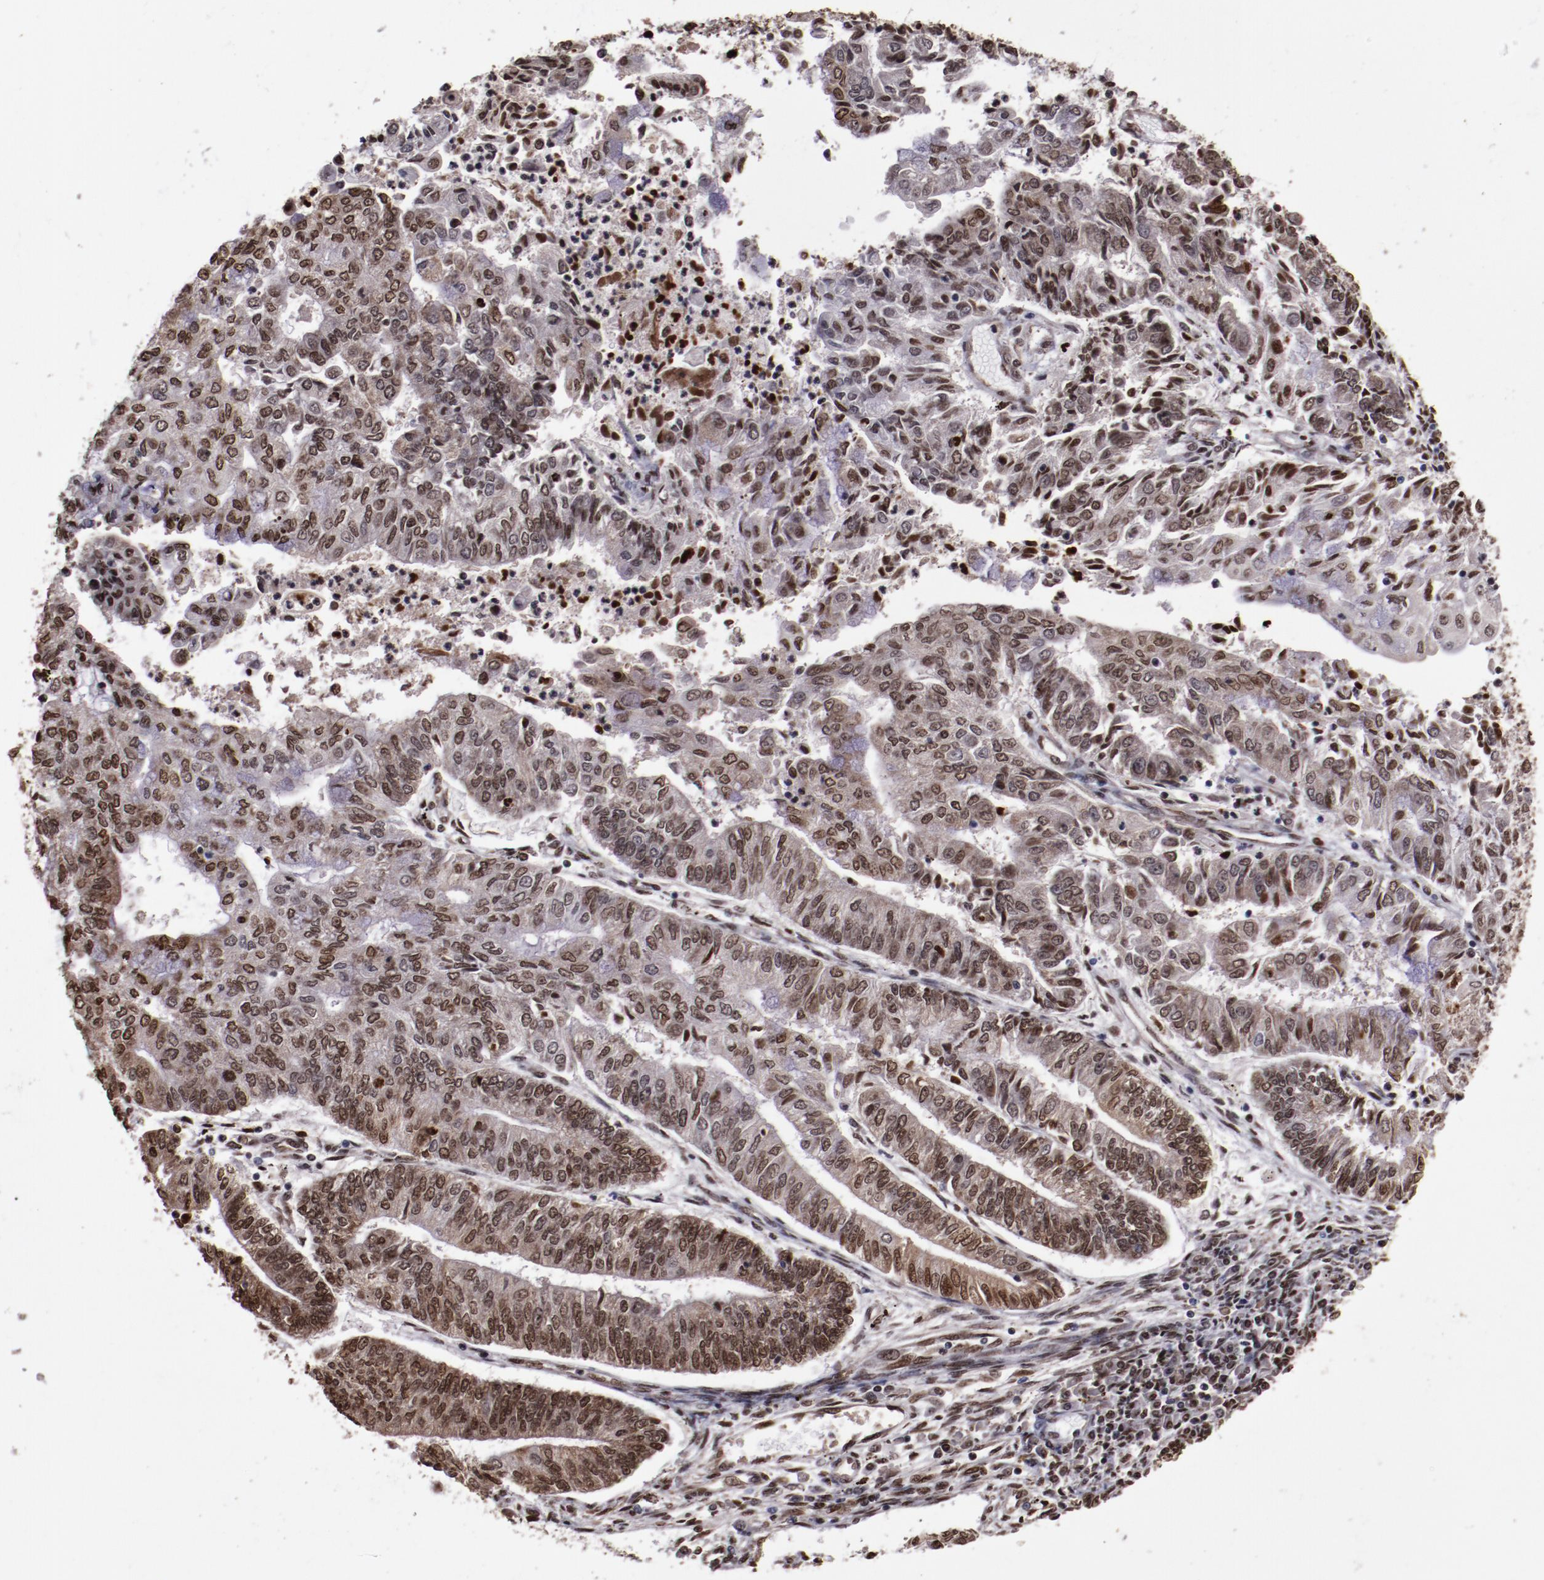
{"staining": {"intensity": "moderate", "quantity": ">75%", "location": "cytoplasmic/membranous,nuclear"}, "tissue": "endometrial cancer", "cell_type": "Tumor cells", "image_type": "cancer", "snomed": [{"axis": "morphology", "description": "Adenocarcinoma, NOS"}, {"axis": "topography", "description": "Endometrium"}], "caption": "Protein staining of endometrial cancer (adenocarcinoma) tissue demonstrates moderate cytoplasmic/membranous and nuclear expression in about >75% of tumor cells. The protein is shown in brown color, while the nuclei are stained blue.", "gene": "APEX1", "patient": {"sex": "female", "age": 59}}